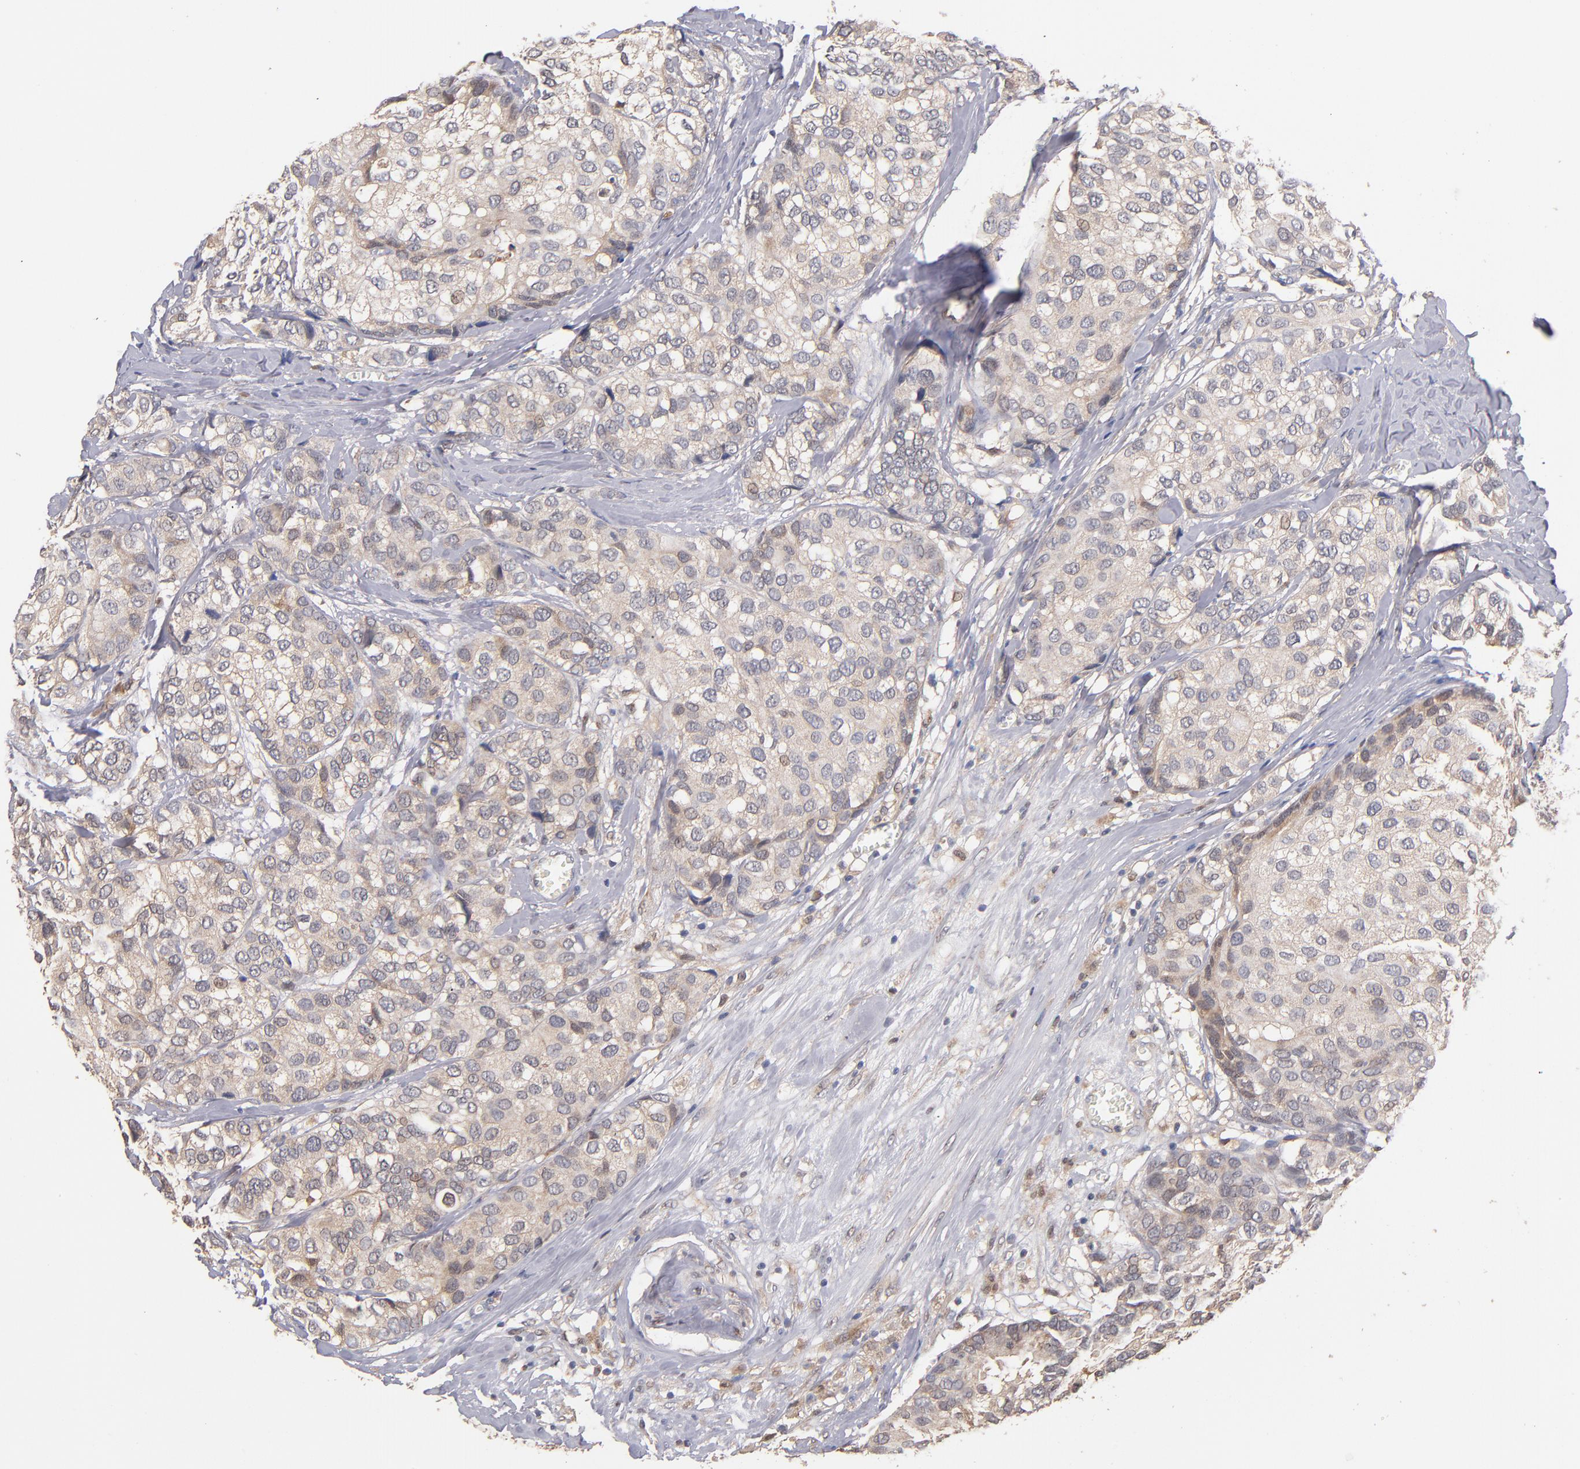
{"staining": {"intensity": "moderate", "quantity": ">75%", "location": "cytoplasmic/membranous"}, "tissue": "breast cancer", "cell_type": "Tumor cells", "image_type": "cancer", "snomed": [{"axis": "morphology", "description": "Duct carcinoma"}, {"axis": "topography", "description": "Breast"}], "caption": "Protein staining of breast invasive ductal carcinoma tissue shows moderate cytoplasmic/membranous expression in about >75% of tumor cells.", "gene": "GMFG", "patient": {"sex": "female", "age": 68}}